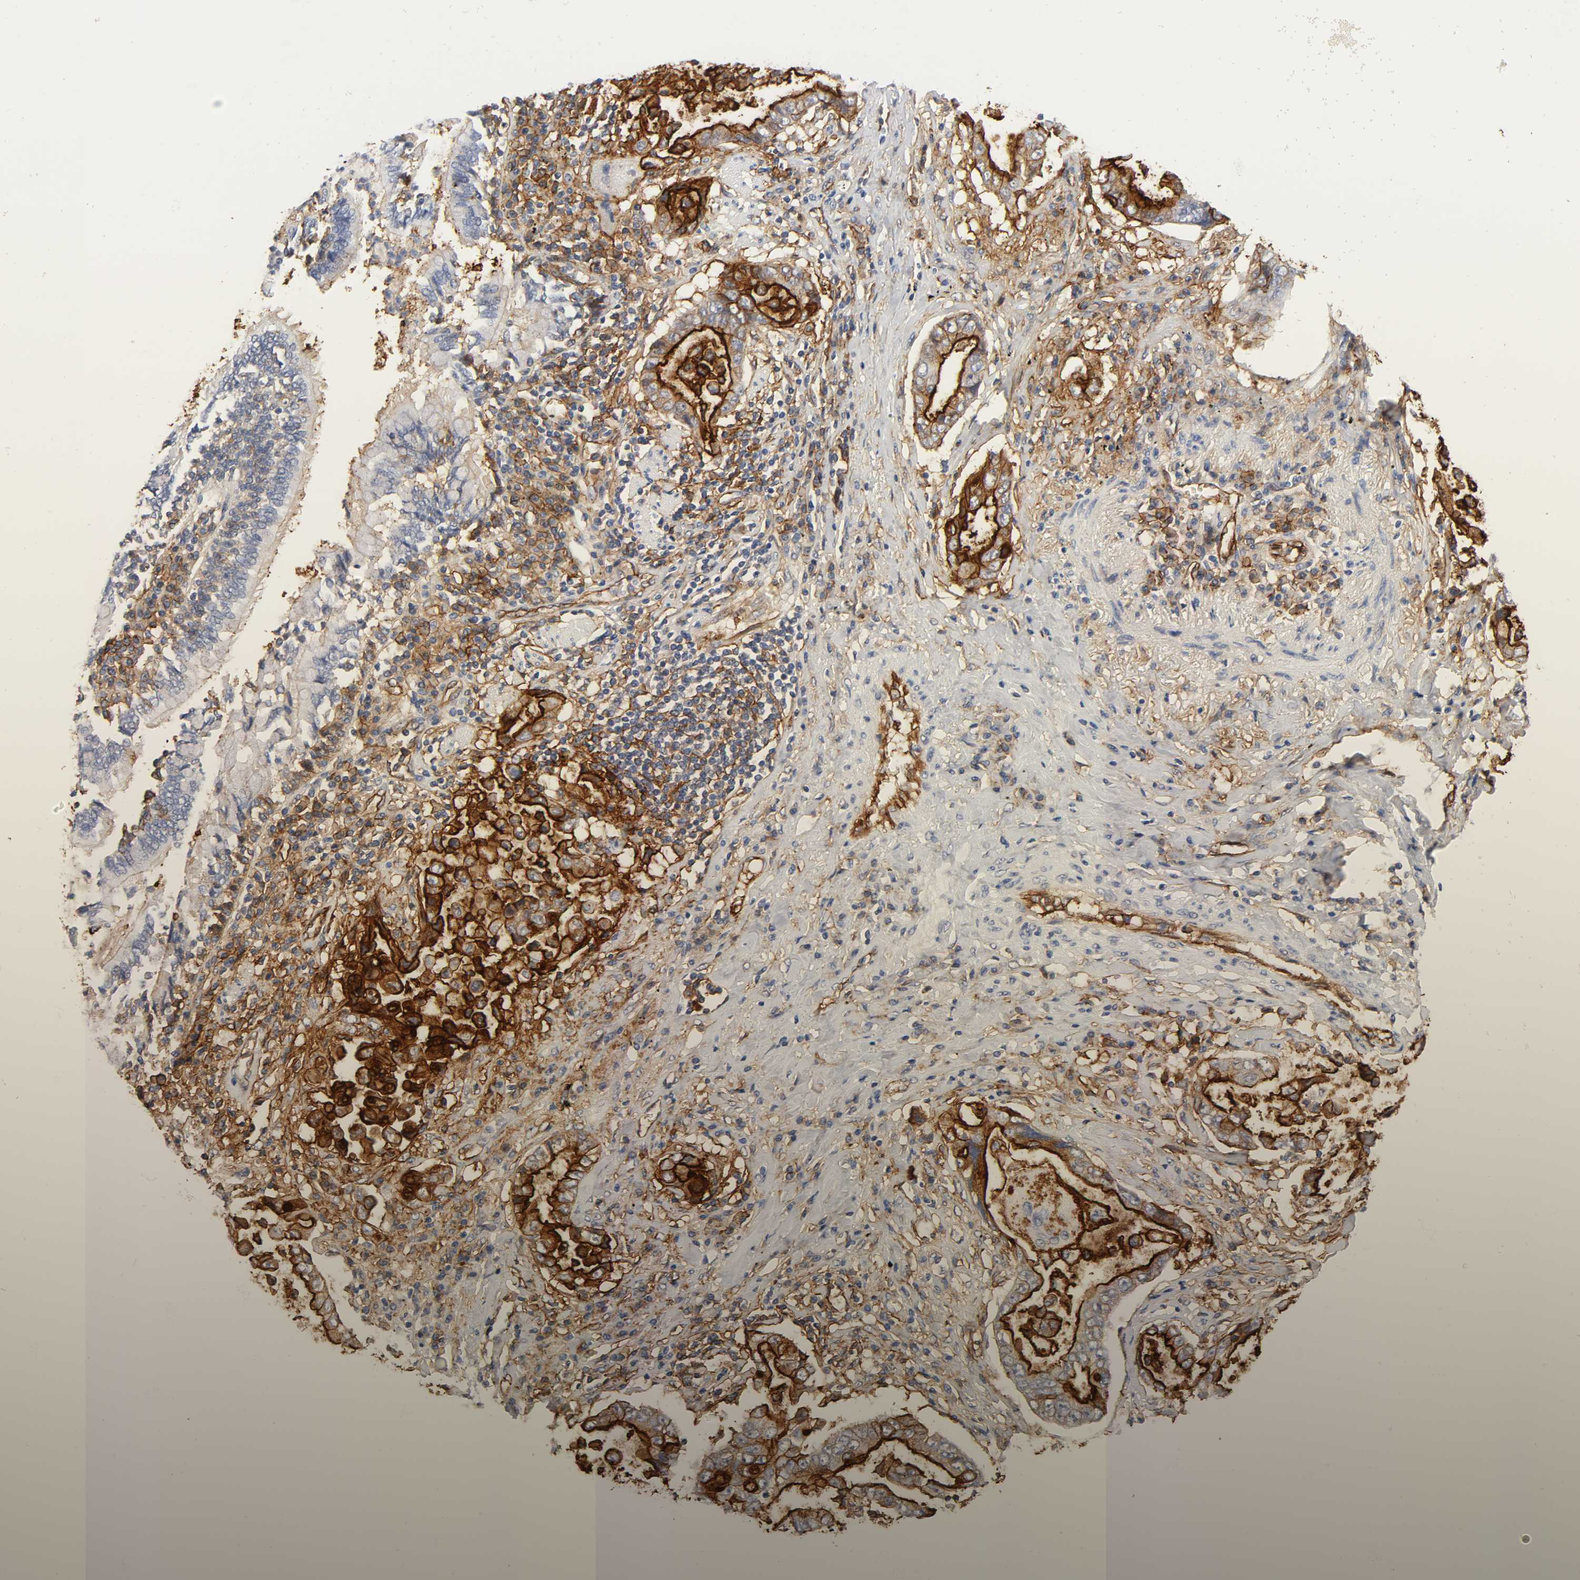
{"staining": {"intensity": "strong", "quantity": ">75%", "location": "cytoplasmic/membranous"}, "tissue": "lung cancer", "cell_type": "Tumor cells", "image_type": "cancer", "snomed": [{"axis": "morphology", "description": "Normal tissue, NOS"}, {"axis": "morphology", "description": "Inflammation, NOS"}, {"axis": "morphology", "description": "Adenocarcinoma, NOS"}, {"axis": "topography", "description": "Lung"}], "caption": "Lung cancer (adenocarcinoma) stained for a protein shows strong cytoplasmic/membranous positivity in tumor cells.", "gene": "ICAM1", "patient": {"sex": "female", "age": 64}}